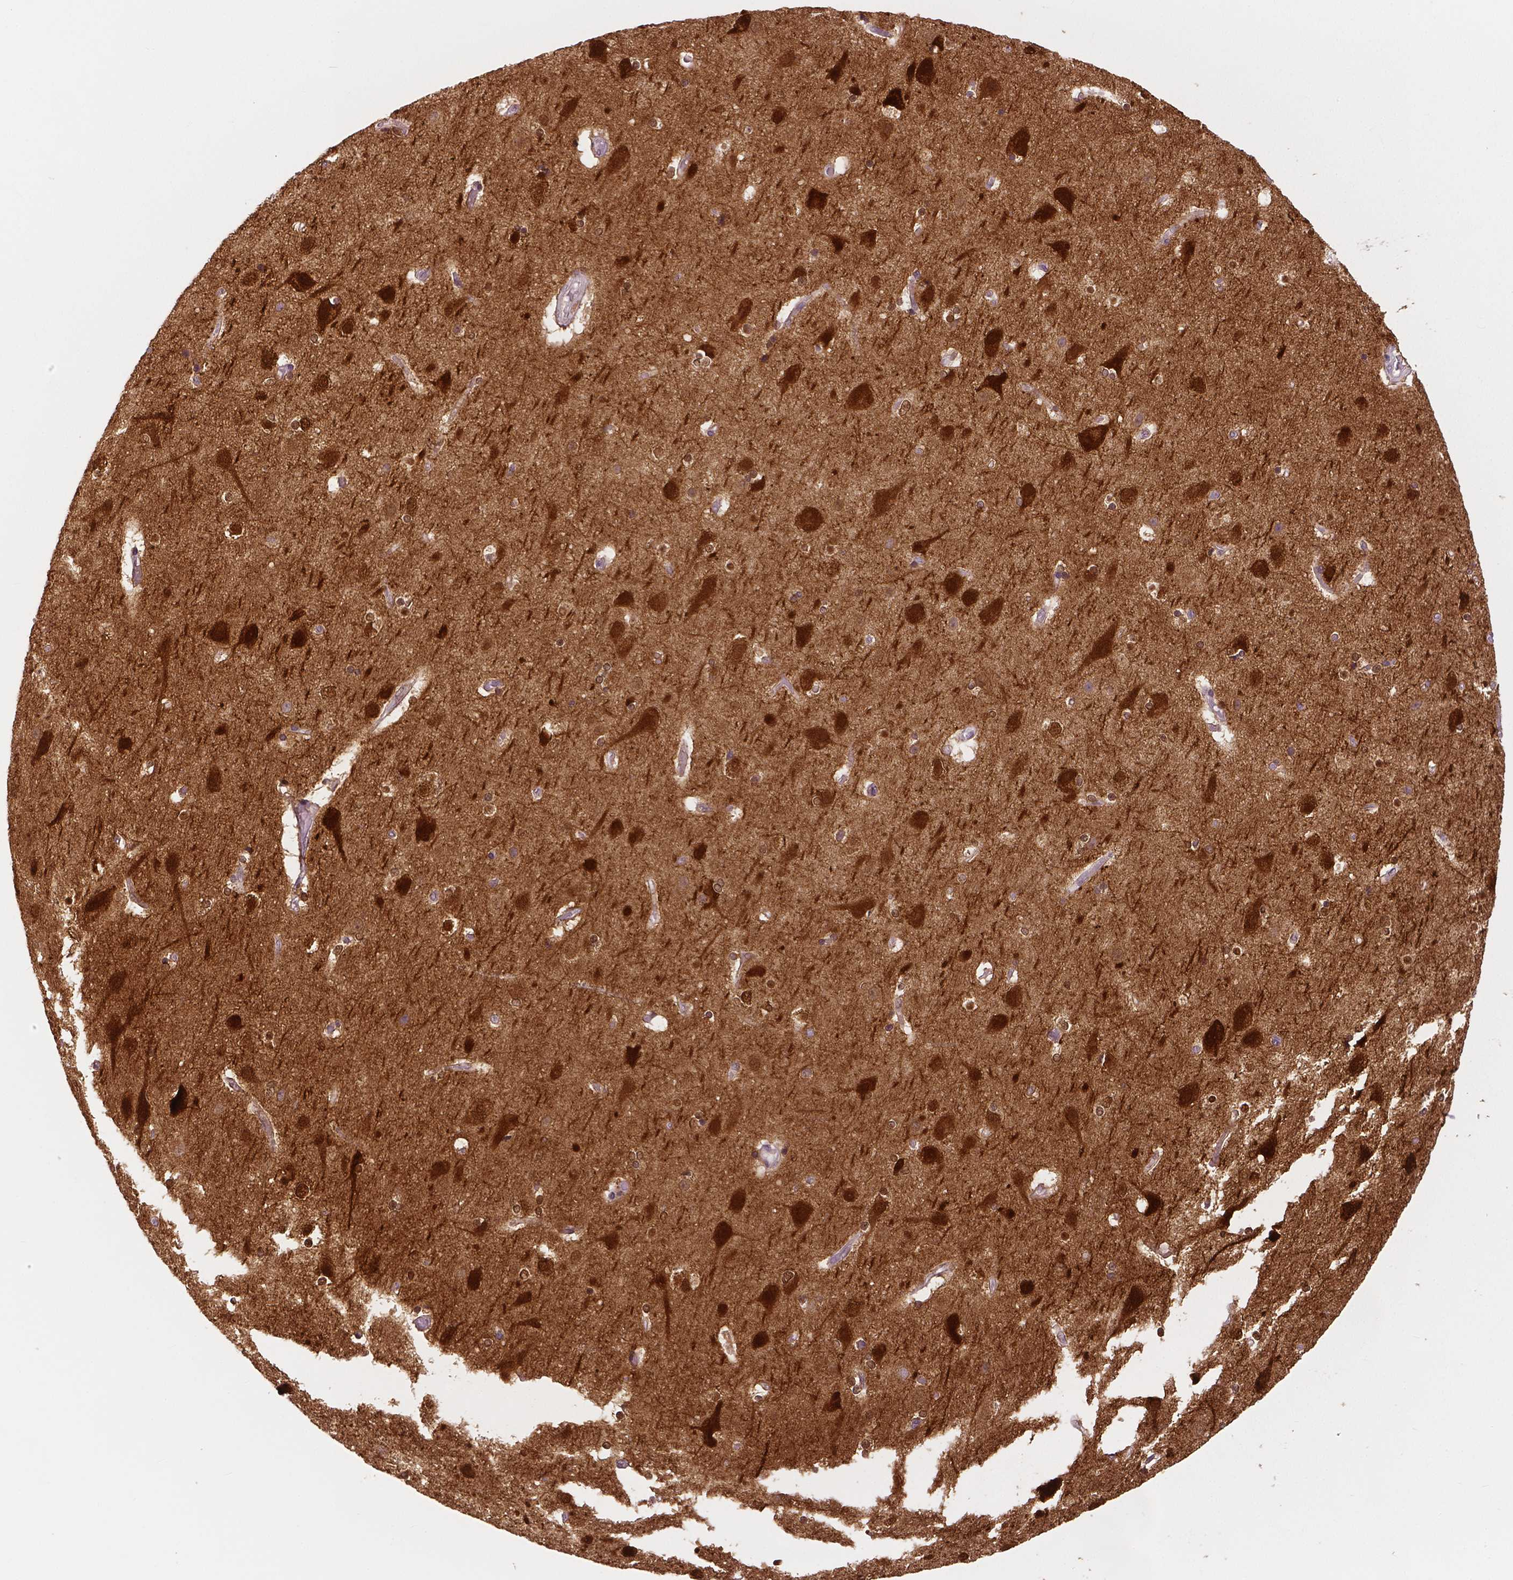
{"staining": {"intensity": "negative", "quantity": "none", "location": "none"}, "tissue": "cerebral cortex", "cell_type": "Endothelial cells", "image_type": "normal", "snomed": [{"axis": "morphology", "description": "Normal tissue, NOS"}, {"axis": "topography", "description": "Cerebral cortex"}], "caption": "A high-resolution image shows immunohistochemistry staining of unremarkable cerebral cortex, which shows no significant positivity in endothelial cells.", "gene": "NECAB1", "patient": {"sex": "female", "age": 52}}